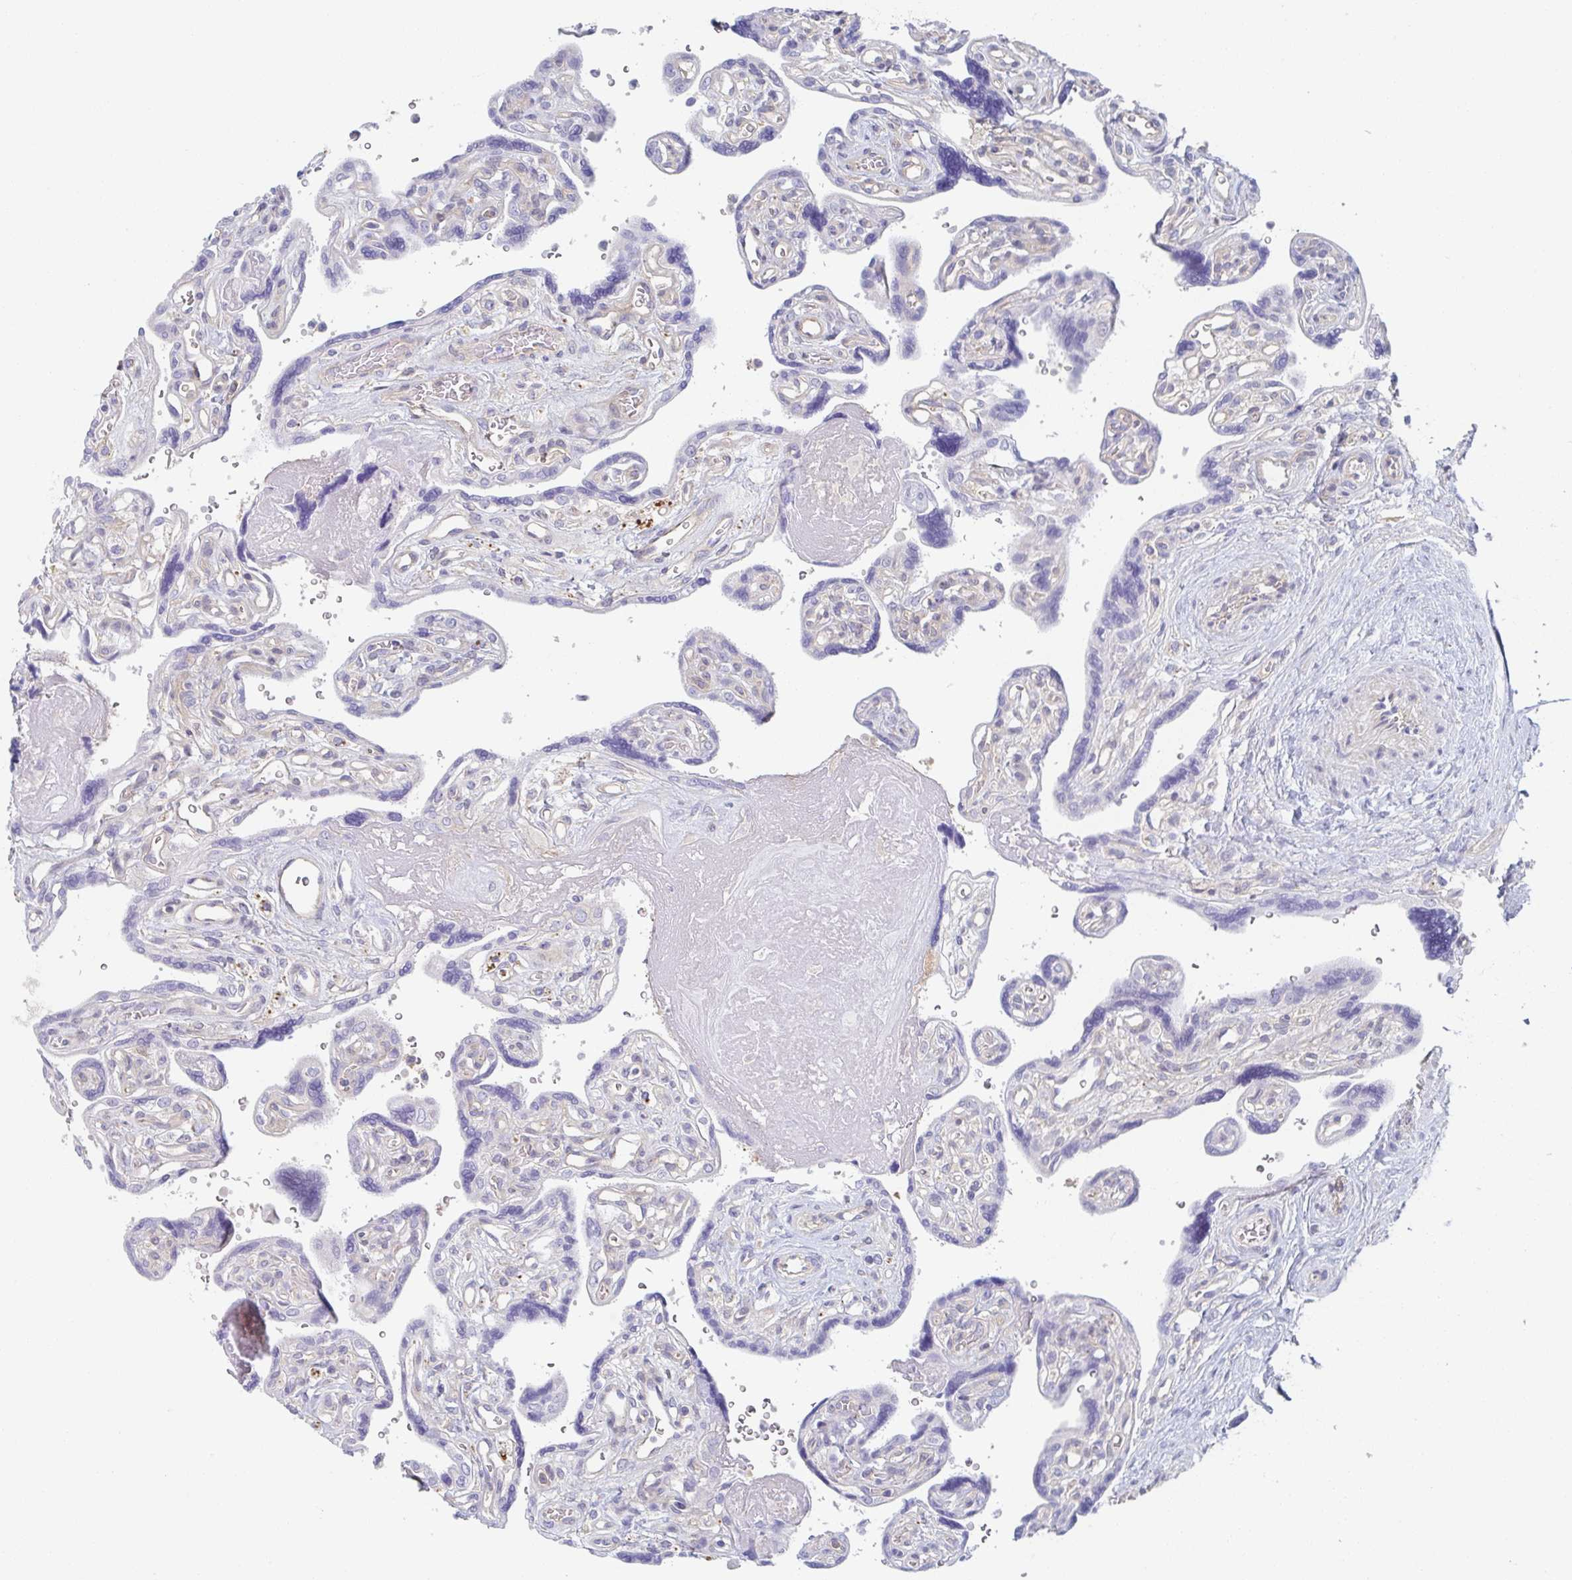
{"staining": {"intensity": "moderate", "quantity": "<25%", "location": "cytoplasmic/membranous,nuclear"}, "tissue": "placenta", "cell_type": "Decidual cells", "image_type": "normal", "snomed": [{"axis": "morphology", "description": "Normal tissue, NOS"}, {"axis": "topography", "description": "Placenta"}], "caption": "Brown immunohistochemical staining in normal human placenta shows moderate cytoplasmic/membranous,nuclear positivity in approximately <25% of decidual cells.", "gene": "AMPD2", "patient": {"sex": "female", "age": 39}}